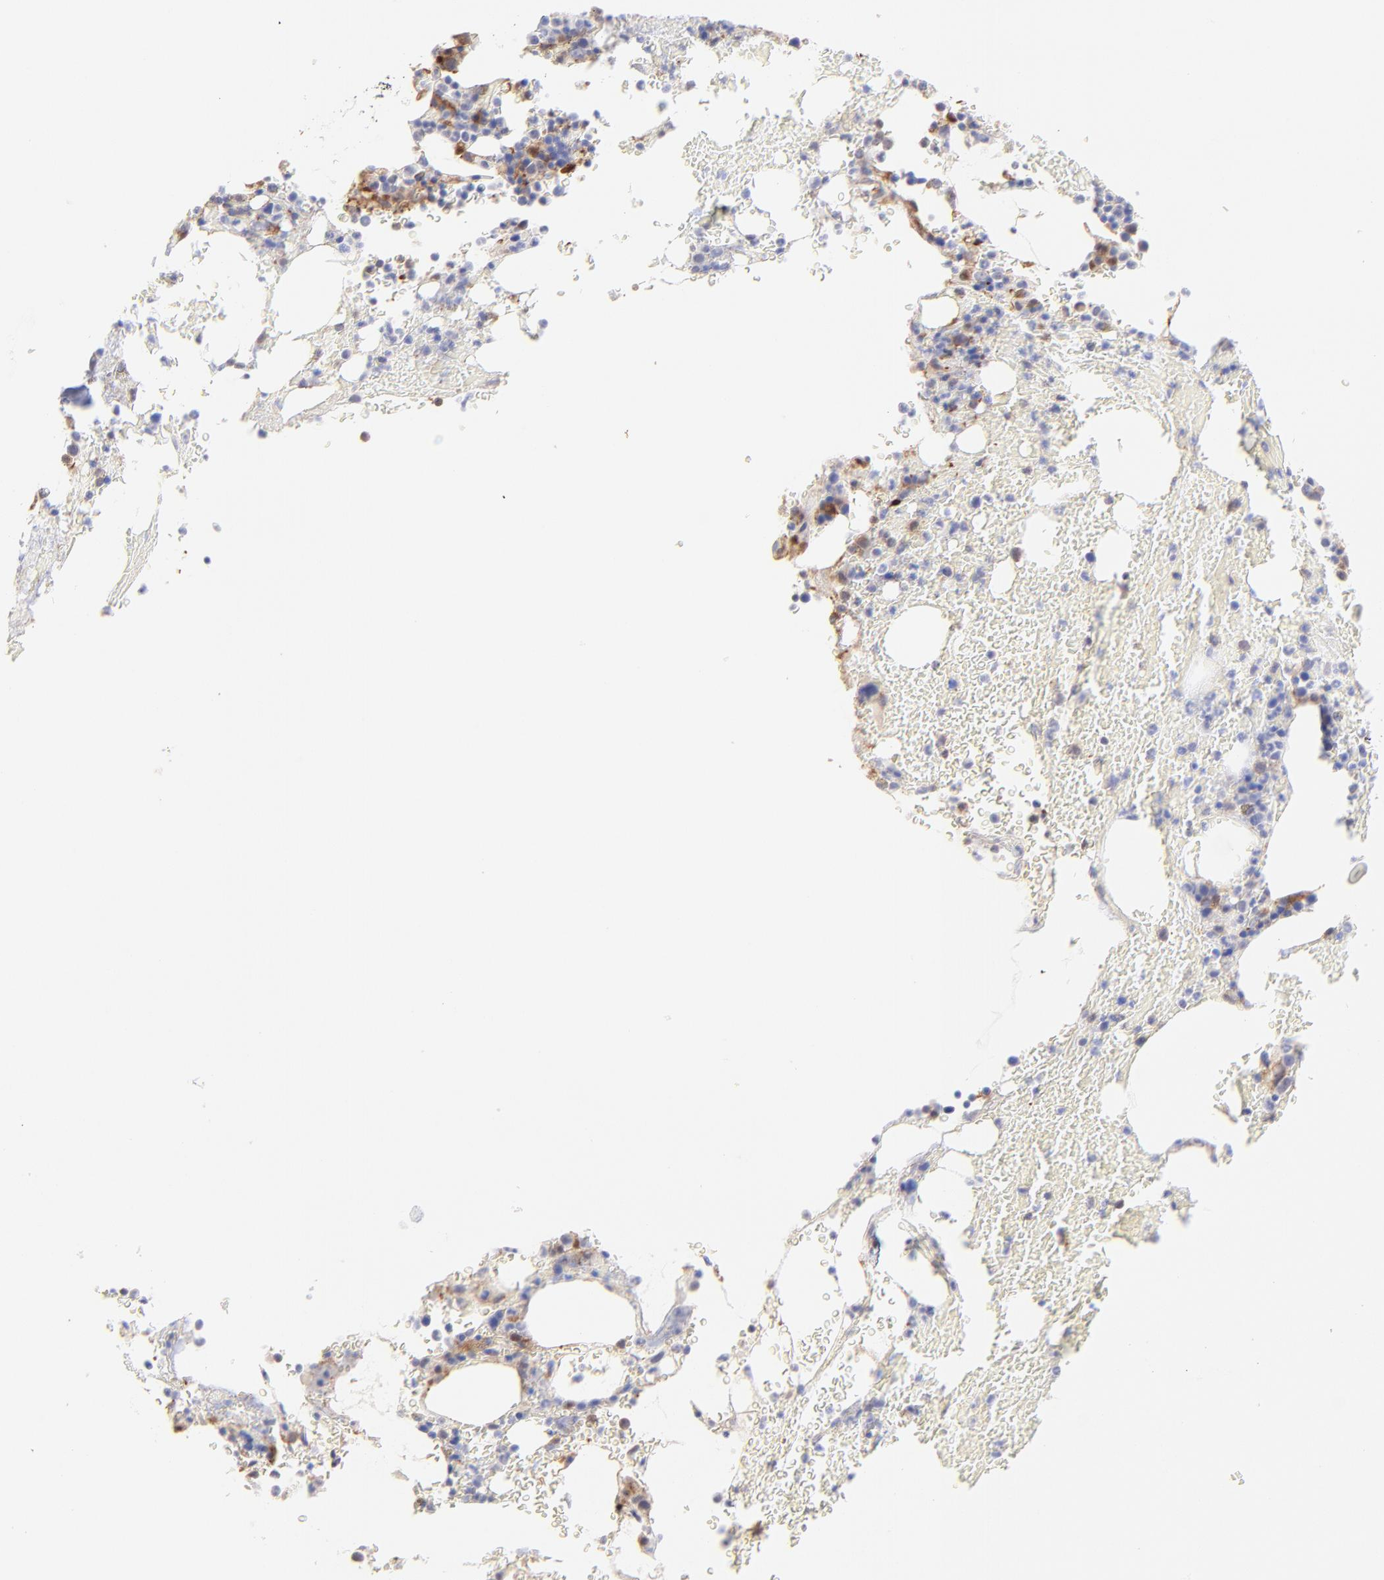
{"staining": {"intensity": "weak", "quantity": "<25%", "location": "cytoplasmic/membranous,nuclear"}, "tissue": "bone marrow", "cell_type": "Hematopoietic cells", "image_type": "normal", "snomed": [{"axis": "morphology", "description": "Normal tissue, NOS"}, {"axis": "topography", "description": "Bone marrow"}], "caption": "Histopathology image shows no protein staining in hematopoietic cells of unremarkable bone marrow. (DAB (3,3'-diaminobenzidine) IHC, high magnification).", "gene": "HYAL1", "patient": {"sex": "female", "age": 73}}